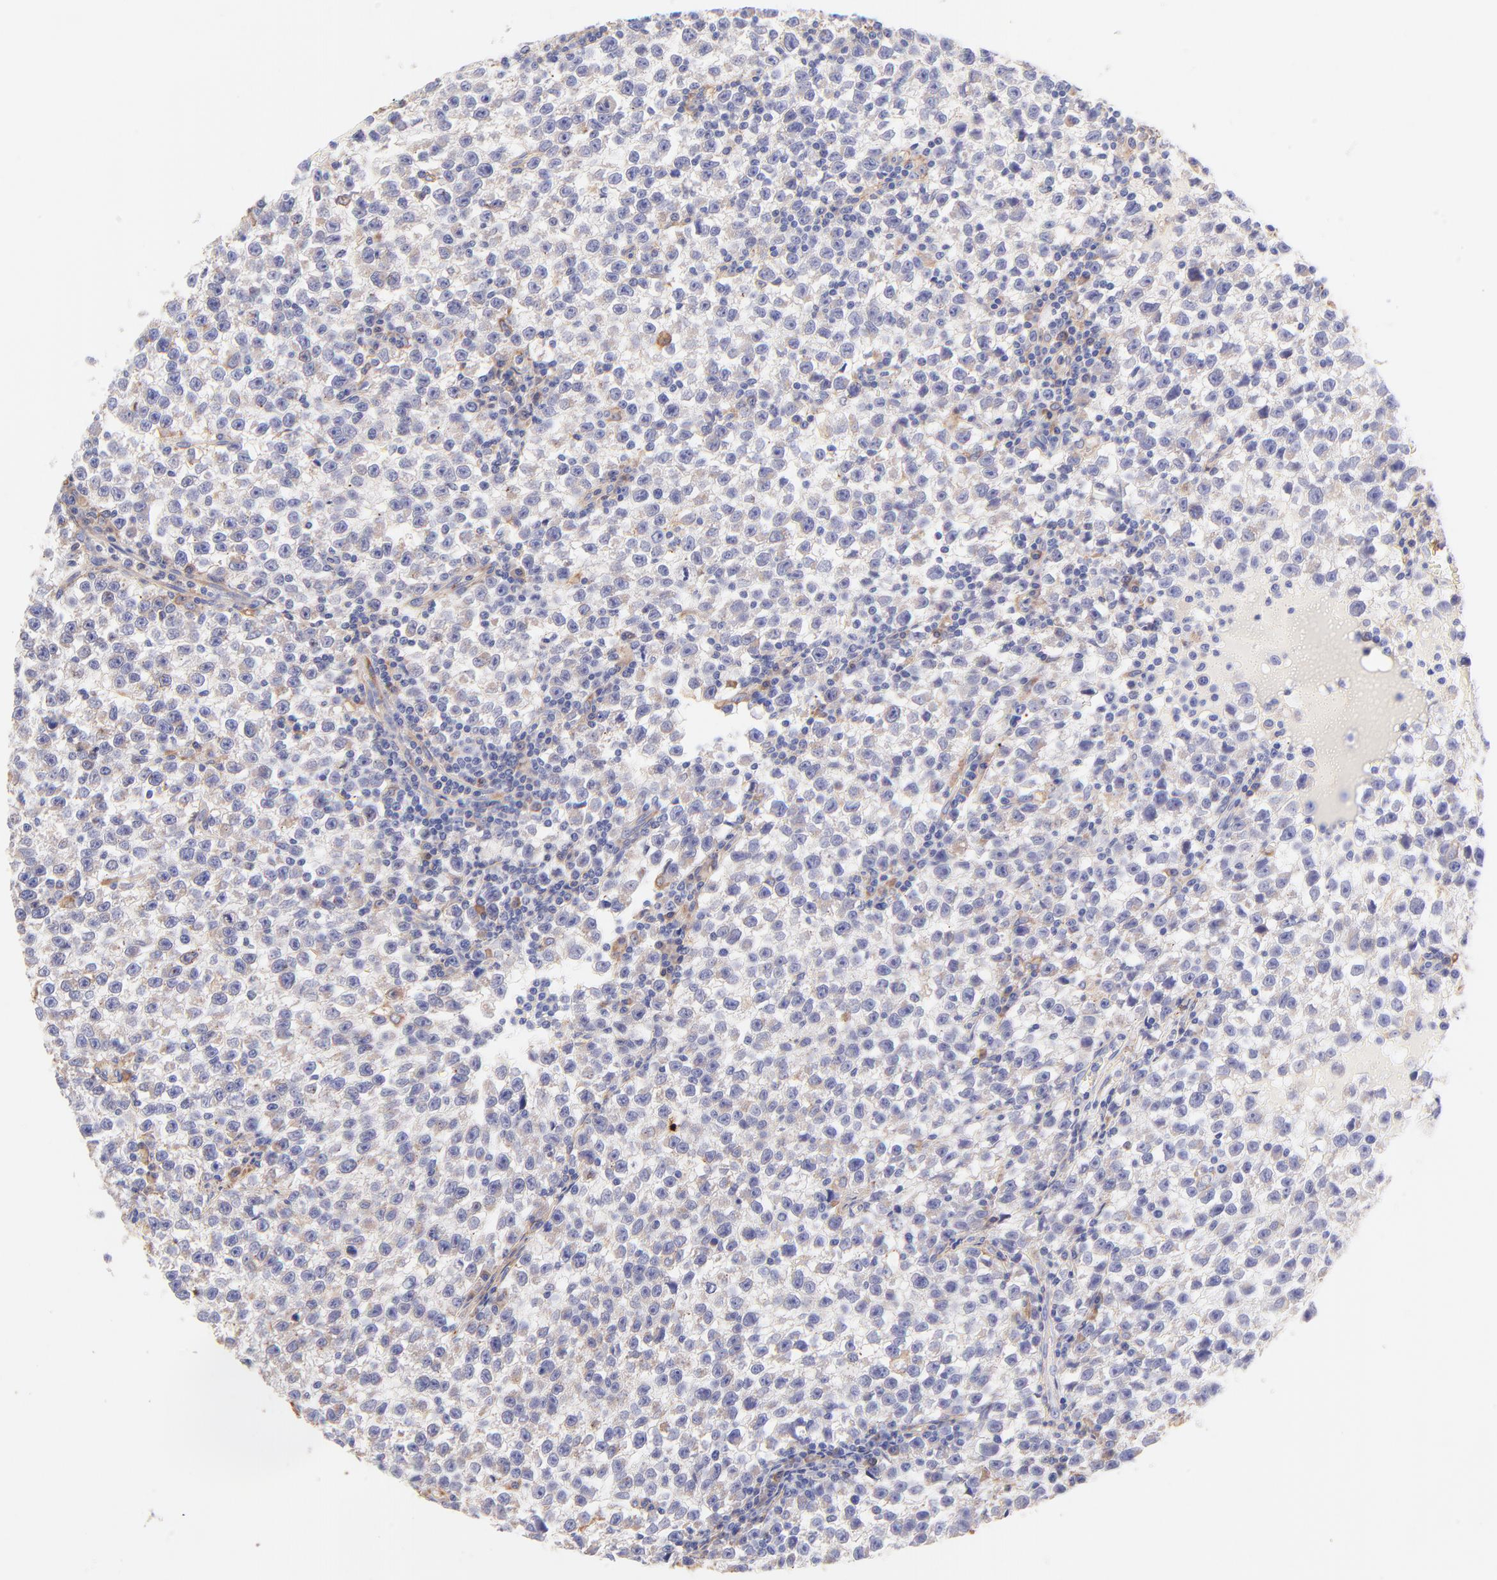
{"staining": {"intensity": "weak", "quantity": "<25%", "location": "cytoplasmic/membranous"}, "tissue": "testis cancer", "cell_type": "Tumor cells", "image_type": "cancer", "snomed": [{"axis": "morphology", "description": "Seminoma, NOS"}, {"axis": "topography", "description": "Testis"}], "caption": "The histopathology image reveals no significant expression in tumor cells of testis cancer. (Stains: DAB (3,3'-diaminobenzidine) IHC with hematoxylin counter stain, Microscopy: brightfield microscopy at high magnification).", "gene": "BGN", "patient": {"sex": "male", "age": 35}}